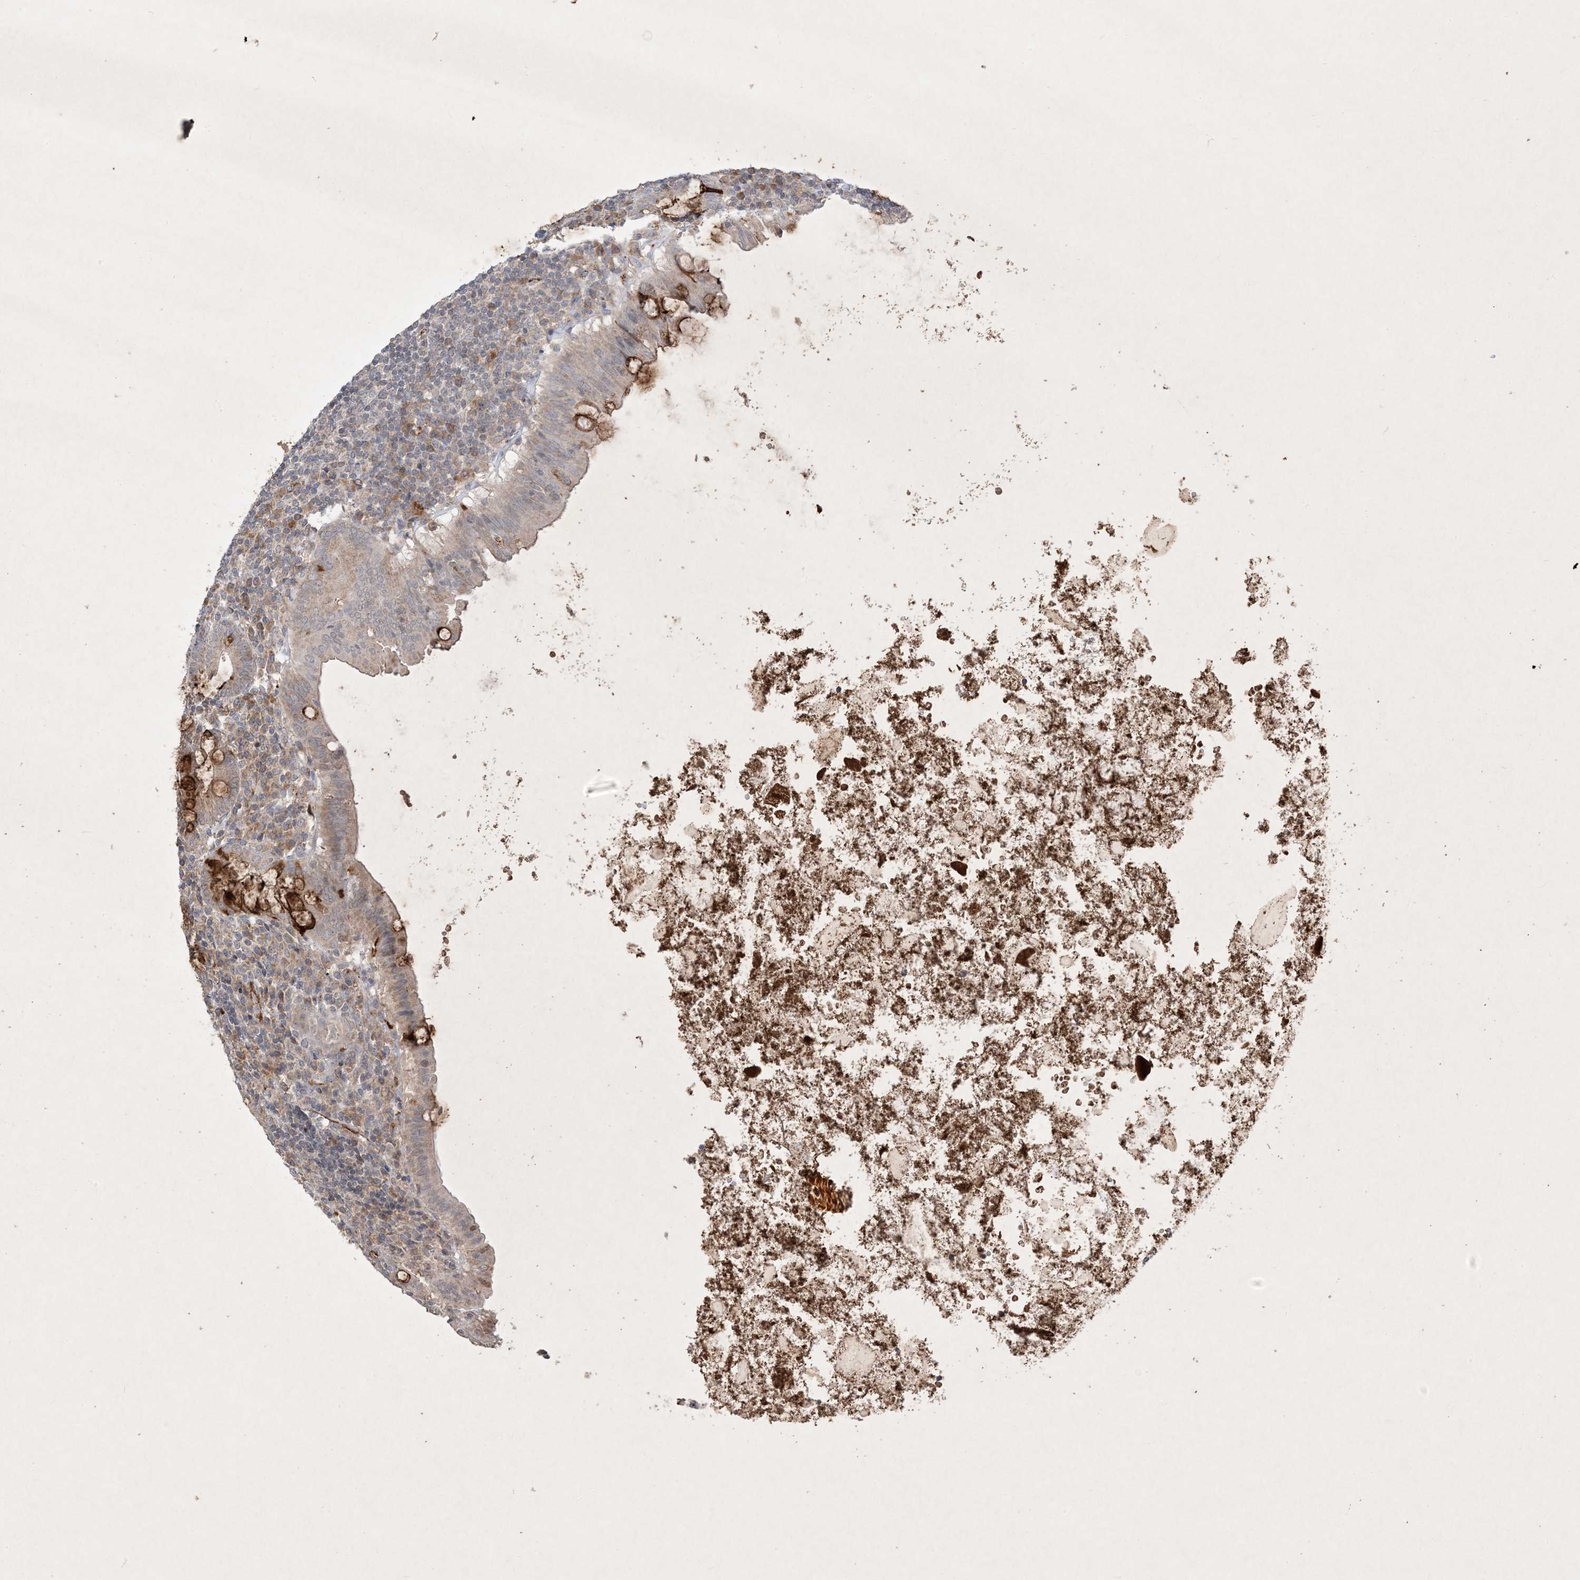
{"staining": {"intensity": "strong", "quantity": "<25%", "location": "cytoplasmic/membranous"}, "tissue": "appendix", "cell_type": "Glandular cells", "image_type": "normal", "snomed": [{"axis": "morphology", "description": "Normal tissue, NOS"}, {"axis": "topography", "description": "Appendix"}], "caption": "A high-resolution histopathology image shows IHC staining of benign appendix, which displays strong cytoplasmic/membranous expression in approximately <25% of glandular cells.", "gene": "PRSS36", "patient": {"sex": "female", "age": 54}}